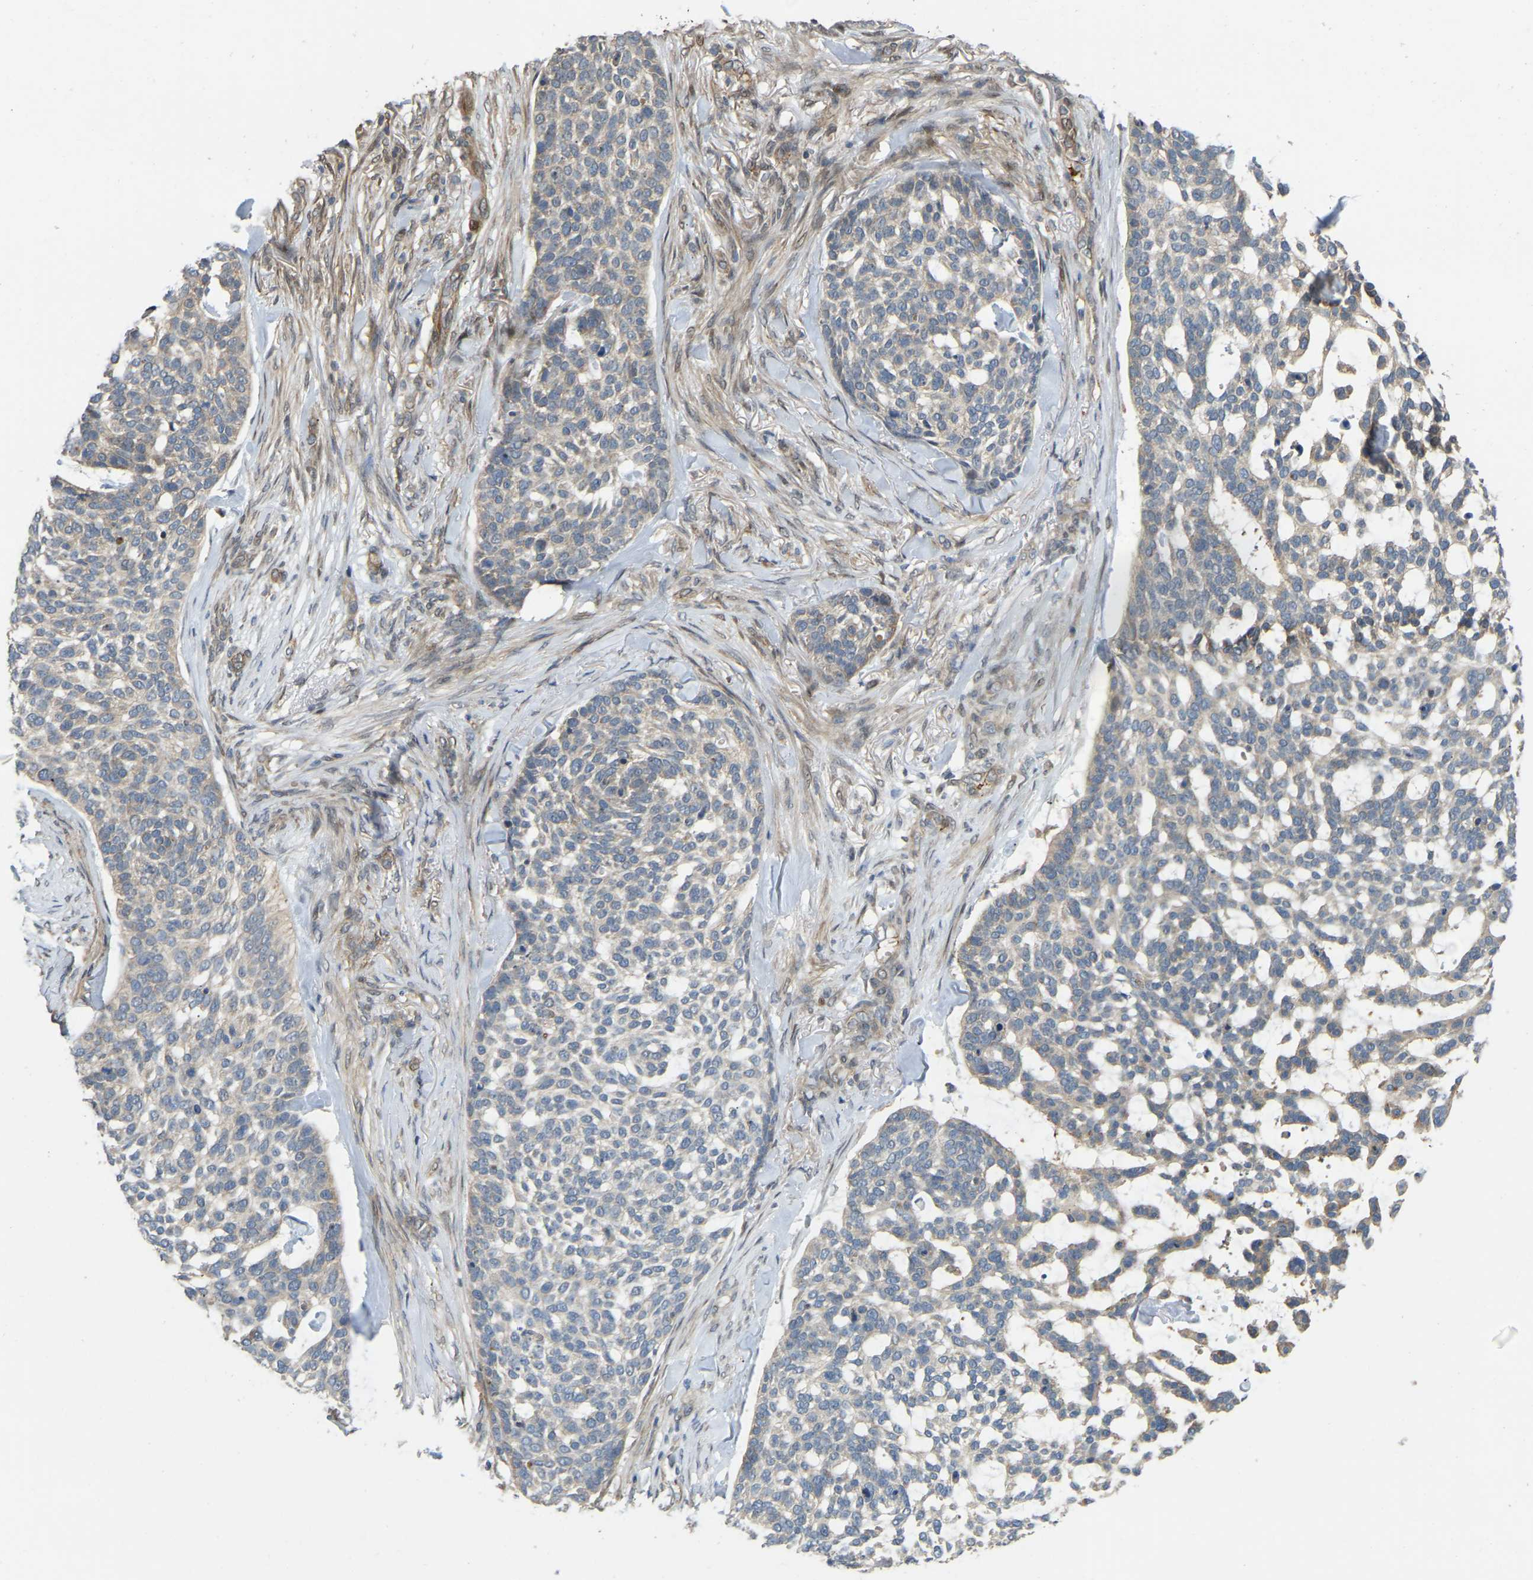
{"staining": {"intensity": "weak", "quantity": "25%-75%", "location": "cytoplasmic/membranous"}, "tissue": "skin cancer", "cell_type": "Tumor cells", "image_type": "cancer", "snomed": [{"axis": "morphology", "description": "Basal cell carcinoma"}, {"axis": "topography", "description": "Skin"}], "caption": "Protein staining by IHC displays weak cytoplasmic/membranous positivity in about 25%-75% of tumor cells in skin cancer.", "gene": "C21orf91", "patient": {"sex": "female", "age": 64}}